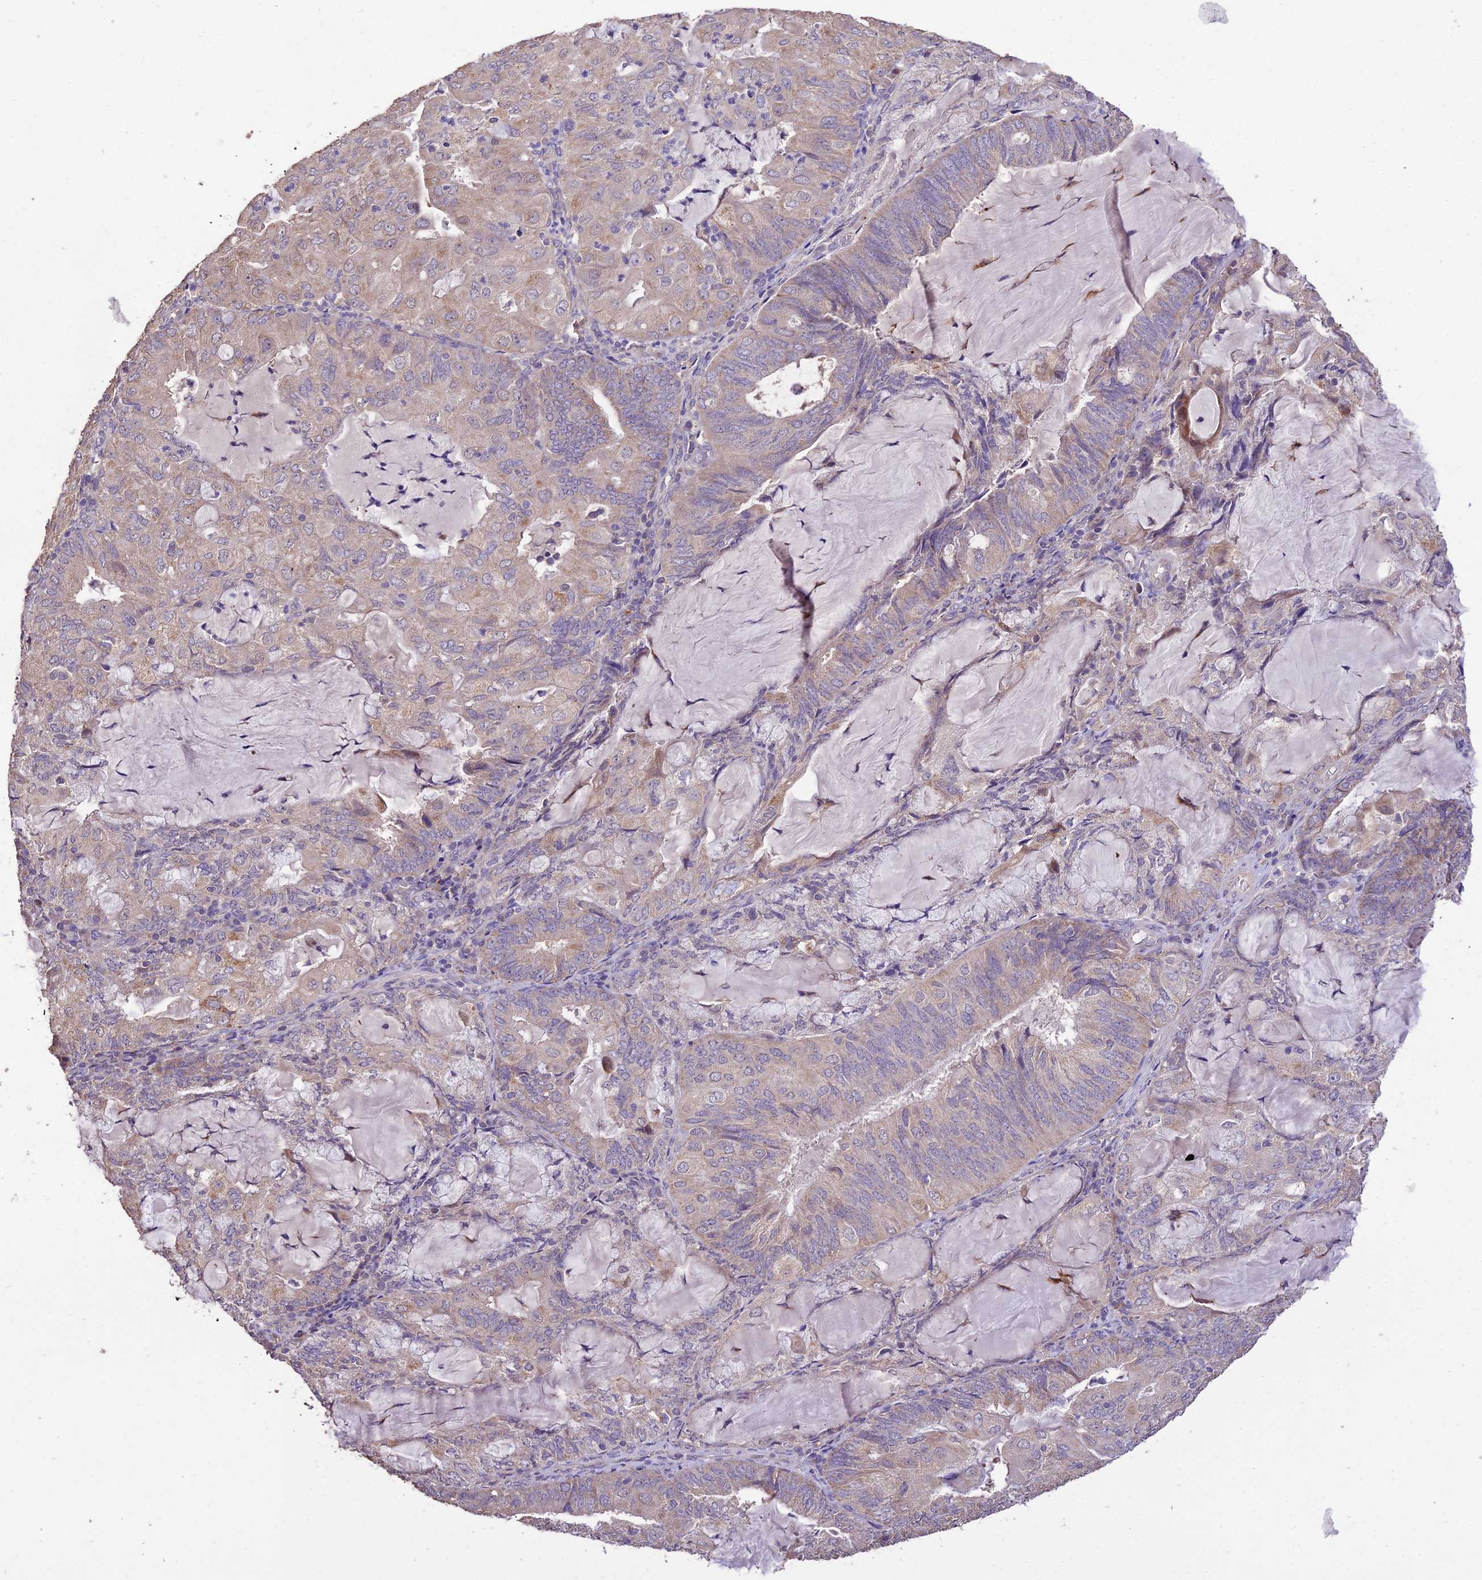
{"staining": {"intensity": "weak", "quantity": "<25%", "location": "cytoplasmic/membranous"}, "tissue": "endometrial cancer", "cell_type": "Tumor cells", "image_type": "cancer", "snomed": [{"axis": "morphology", "description": "Adenocarcinoma, NOS"}, {"axis": "topography", "description": "Endometrium"}], "caption": "The image reveals no staining of tumor cells in endometrial cancer.", "gene": "SDHD", "patient": {"sex": "female", "age": 81}}